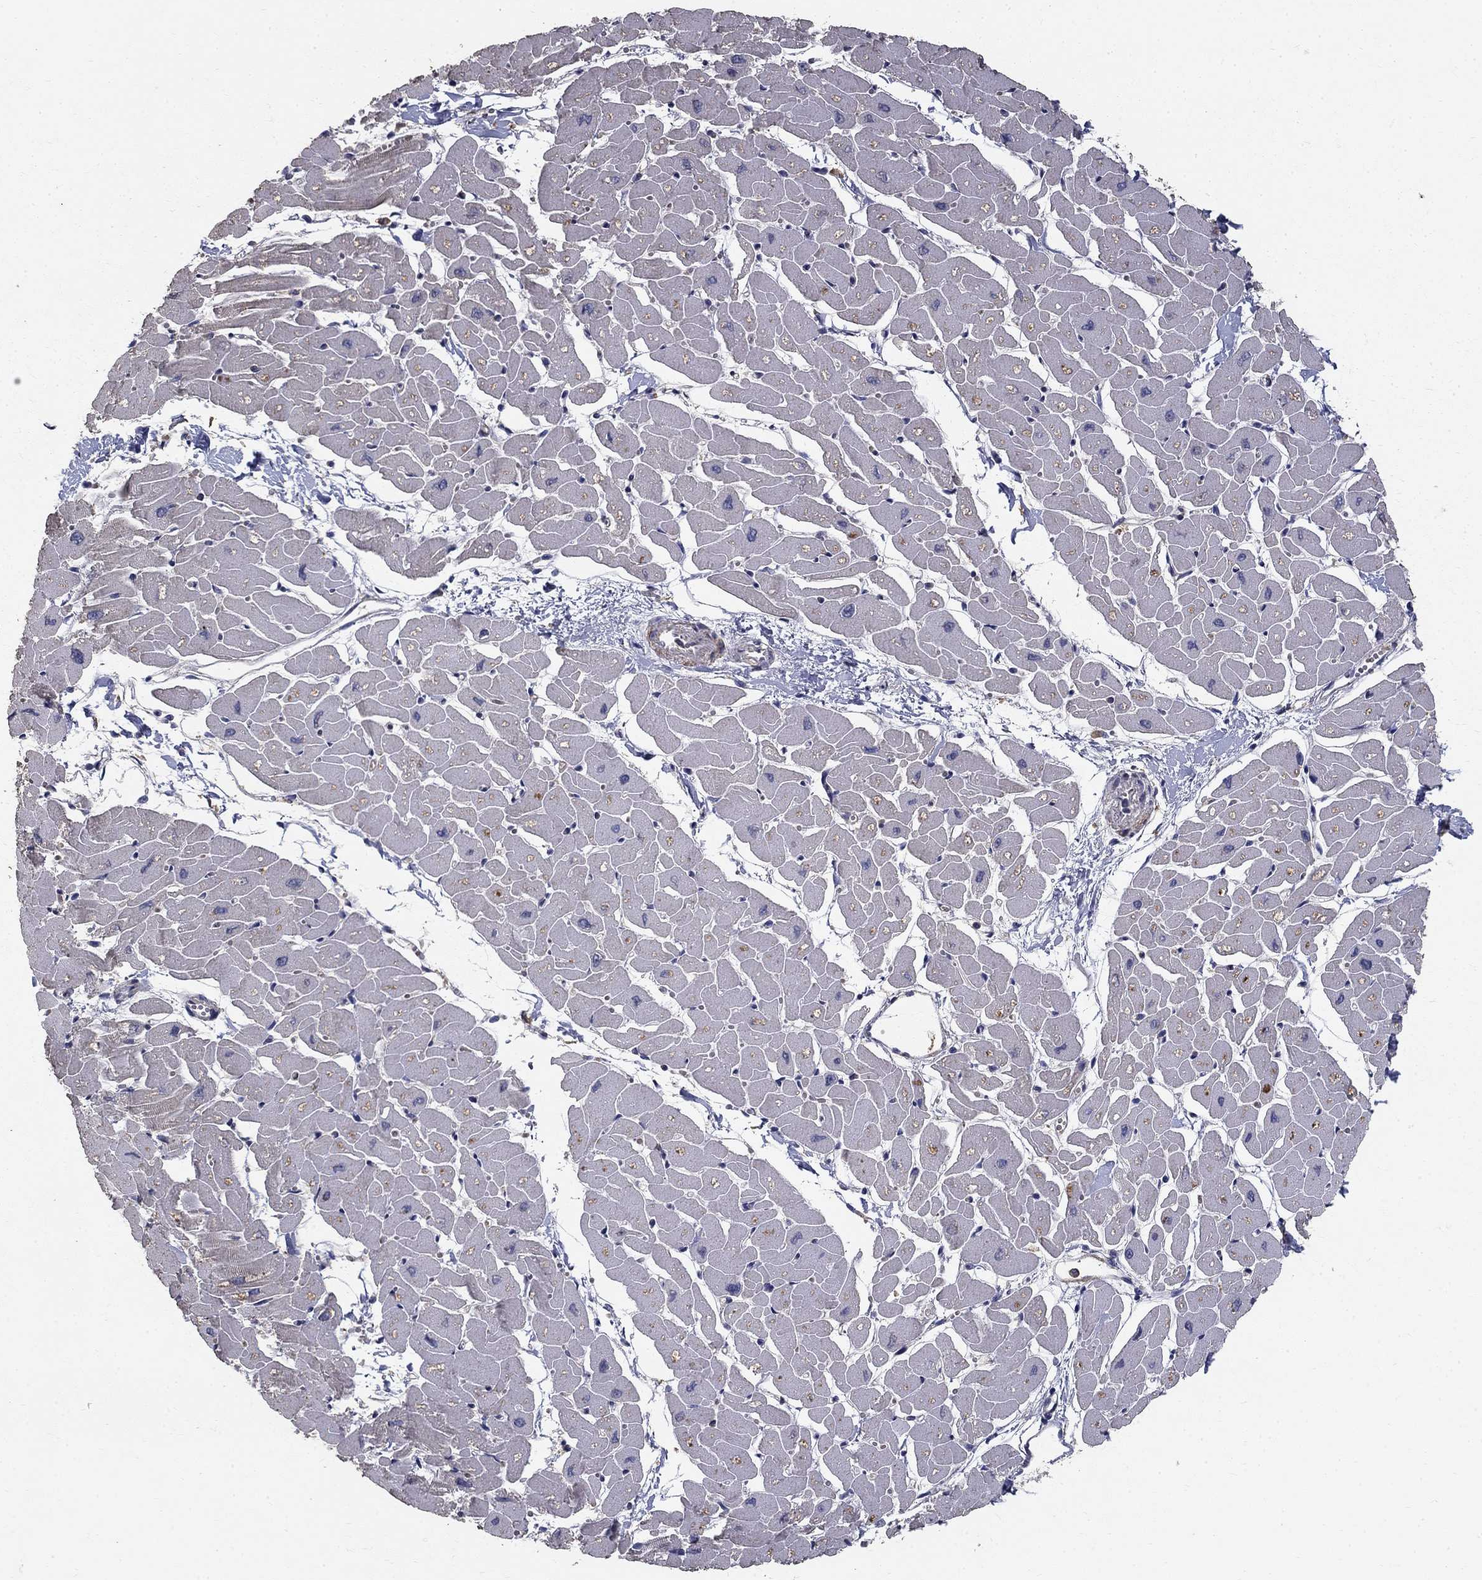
{"staining": {"intensity": "negative", "quantity": "none", "location": "none"}, "tissue": "heart muscle", "cell_type": "Cardiomyocytes", "image_type": "normal", "snomed": [{"axis": "morphology", "description": "Normal tissue, NOS"}, {"axis": "topography", "description": "Heart"}], "caption": "A histopathology image of human heart muscle is negative for staining in cardiomyocytes. (Immunohistochemistry, brightfield microscopy, high magnification).", "gene": "MPP2", "patient": {"sex": "male", "age": 57}}